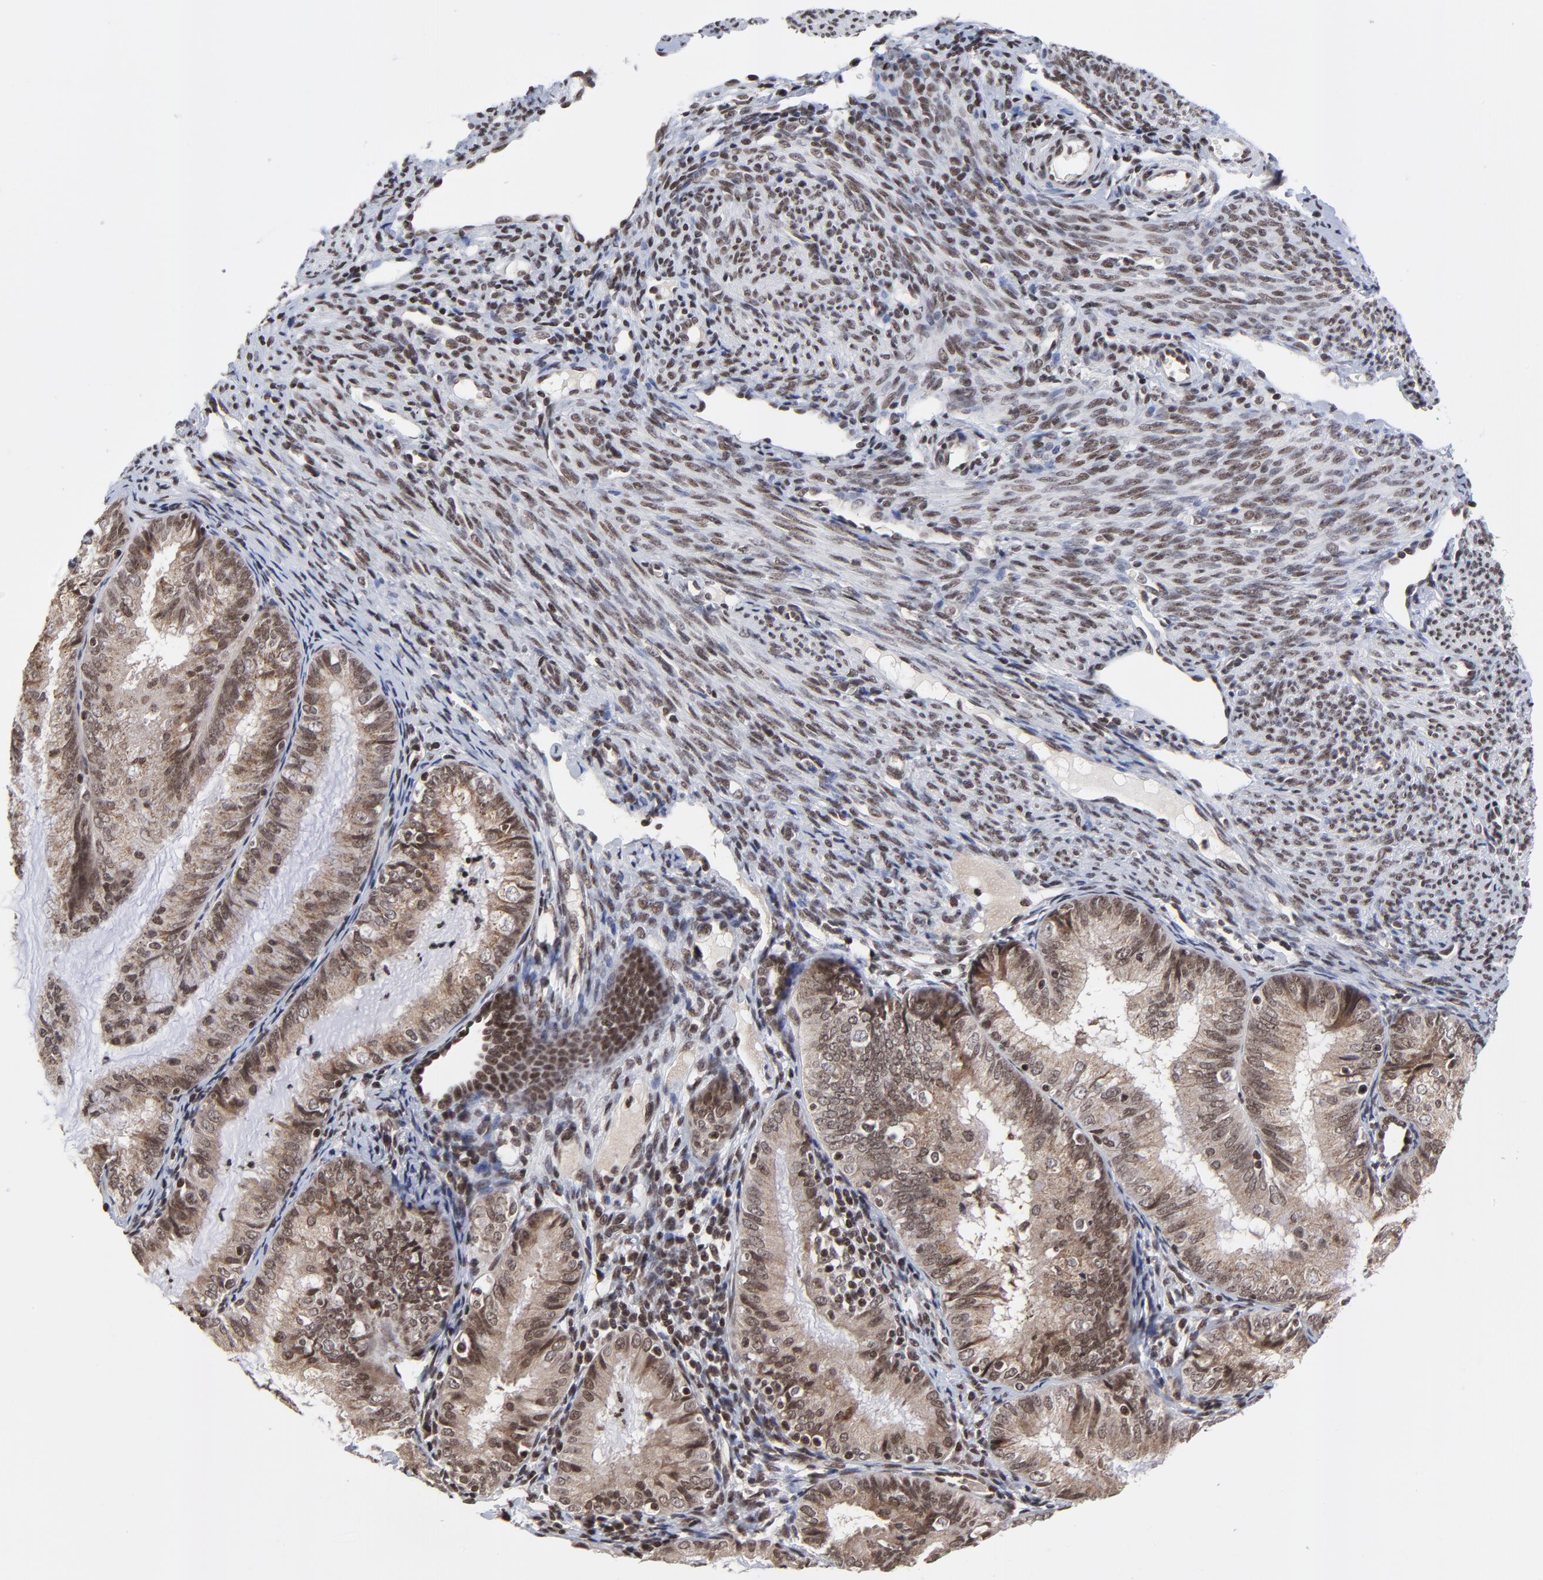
{"staining": {"intensity": "moderate", "quantity": ">75%", "location": "cytoplasmic/membranous"}, "tissue": "endometrial cancer", "cell_type": "Tumor cells", "image_type": "cancer", "snomed": [{"axis": "morphology", "description": "Adenocarcinoma, NOS"}, {"axis": "topography", "description": "Endometrium"}], "caption": "A medium amount of moderate cytoplasmic/membranous staining is identified in approximately >75% of tumor cells in adenocarcinoma (endometrial) tissue. The staining was performed using DAB, with brown indicating positive protein expression. Nuclei are stained blue with hematoxylin.", "gene": "ZNF777", "patient": {"sex": "female", "age": 66}}